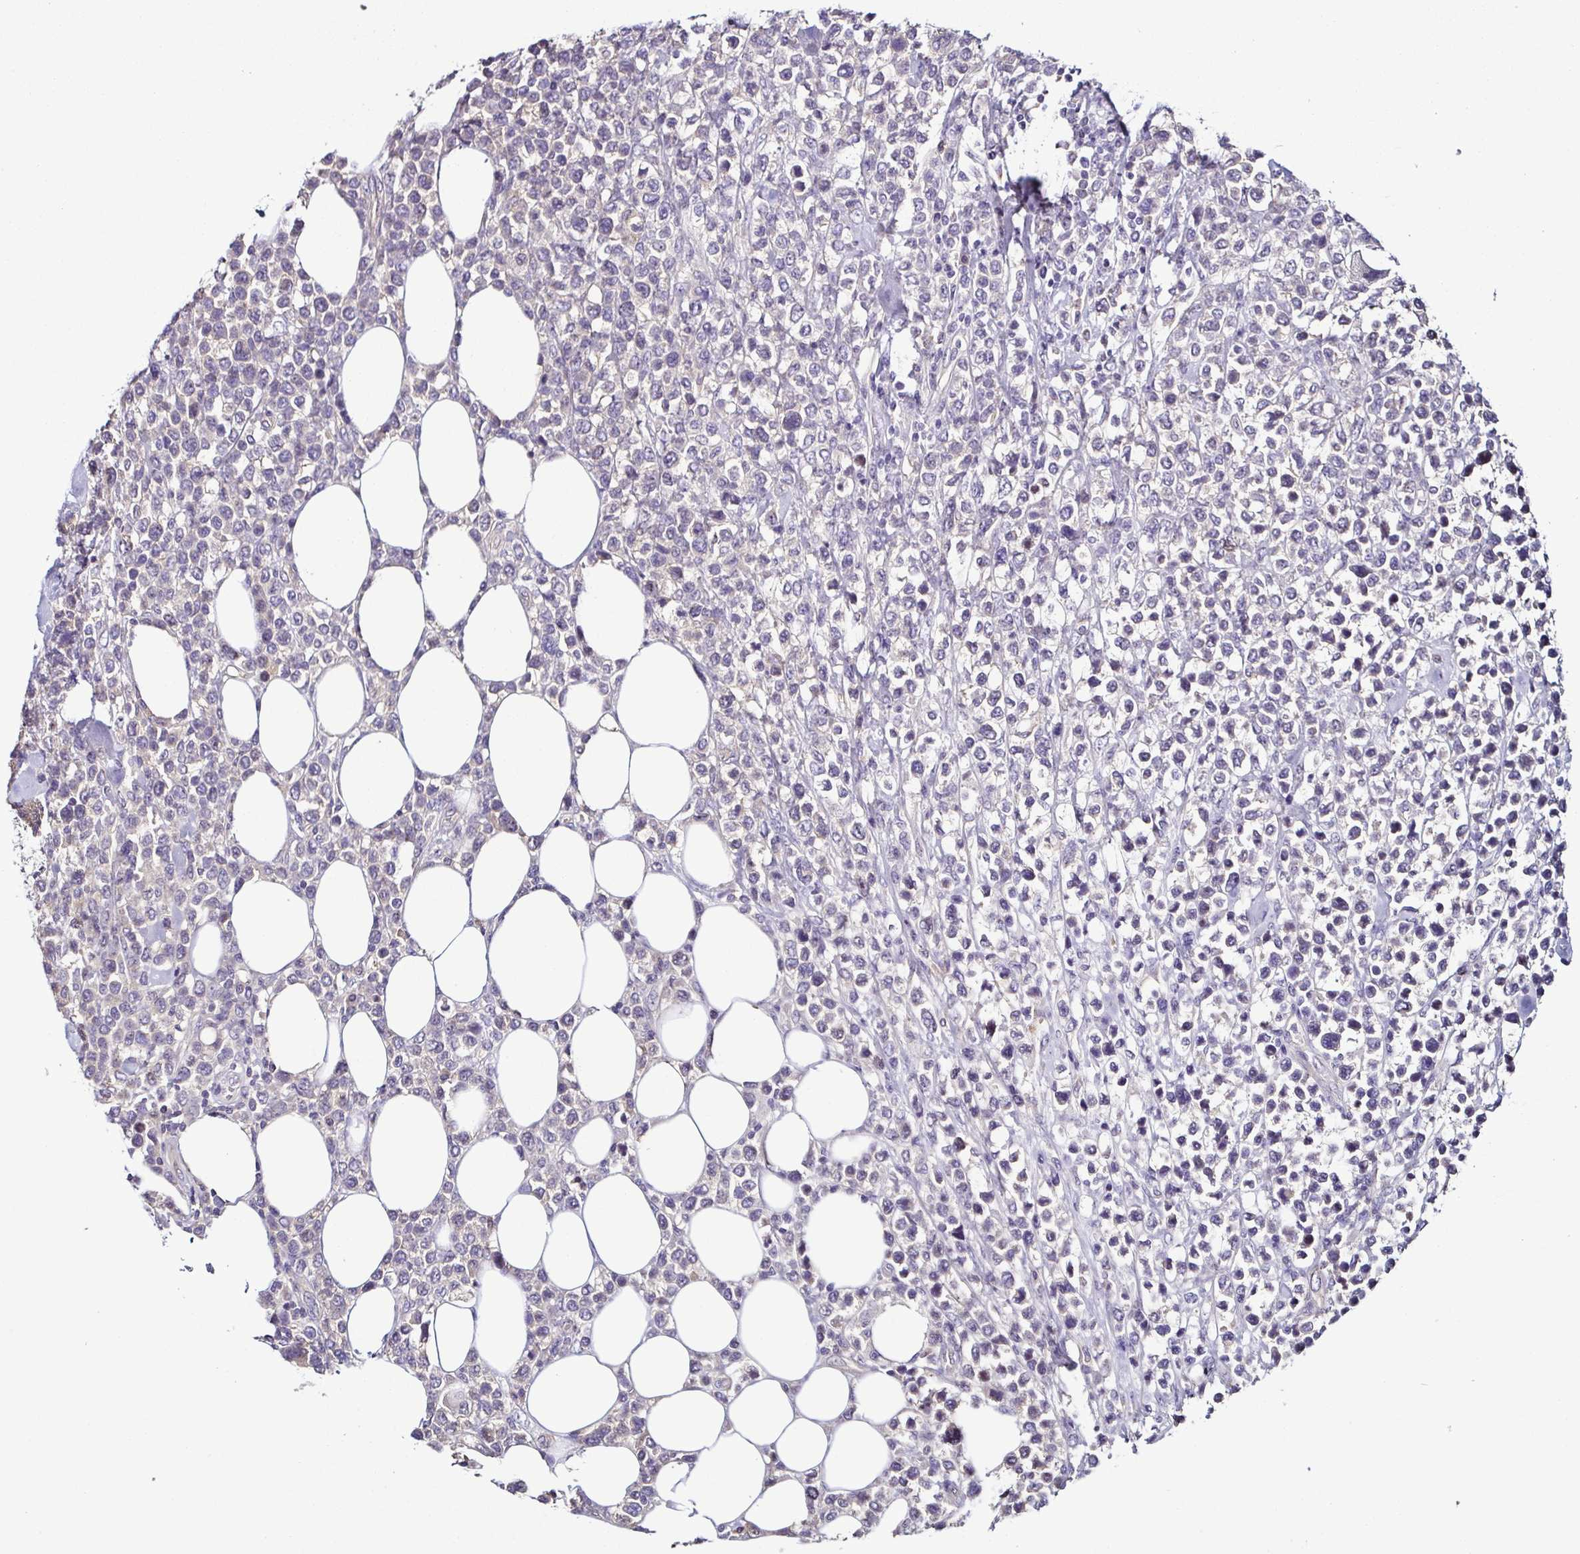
{"staining": {"intensity": "negative", "quantity": "none", "location": "none"}, "tissue": "lymphoma", "cell_type": "Tumor cells", "image_type": "cancer", "snomed": [{"axis": "morphology", "description": "Malignant lymphoma, non-Hodgkin's type, High grade"}, {"axis": "topography", "description": "Soft tissue"}], "caption": "Micrograph shows no significant protein staining in tumor cells of high-grade malignant lymphoma, non-Hodgkin's type.", "gene": "LMOD2", "patient": {"sex": "female", "age": 56}}